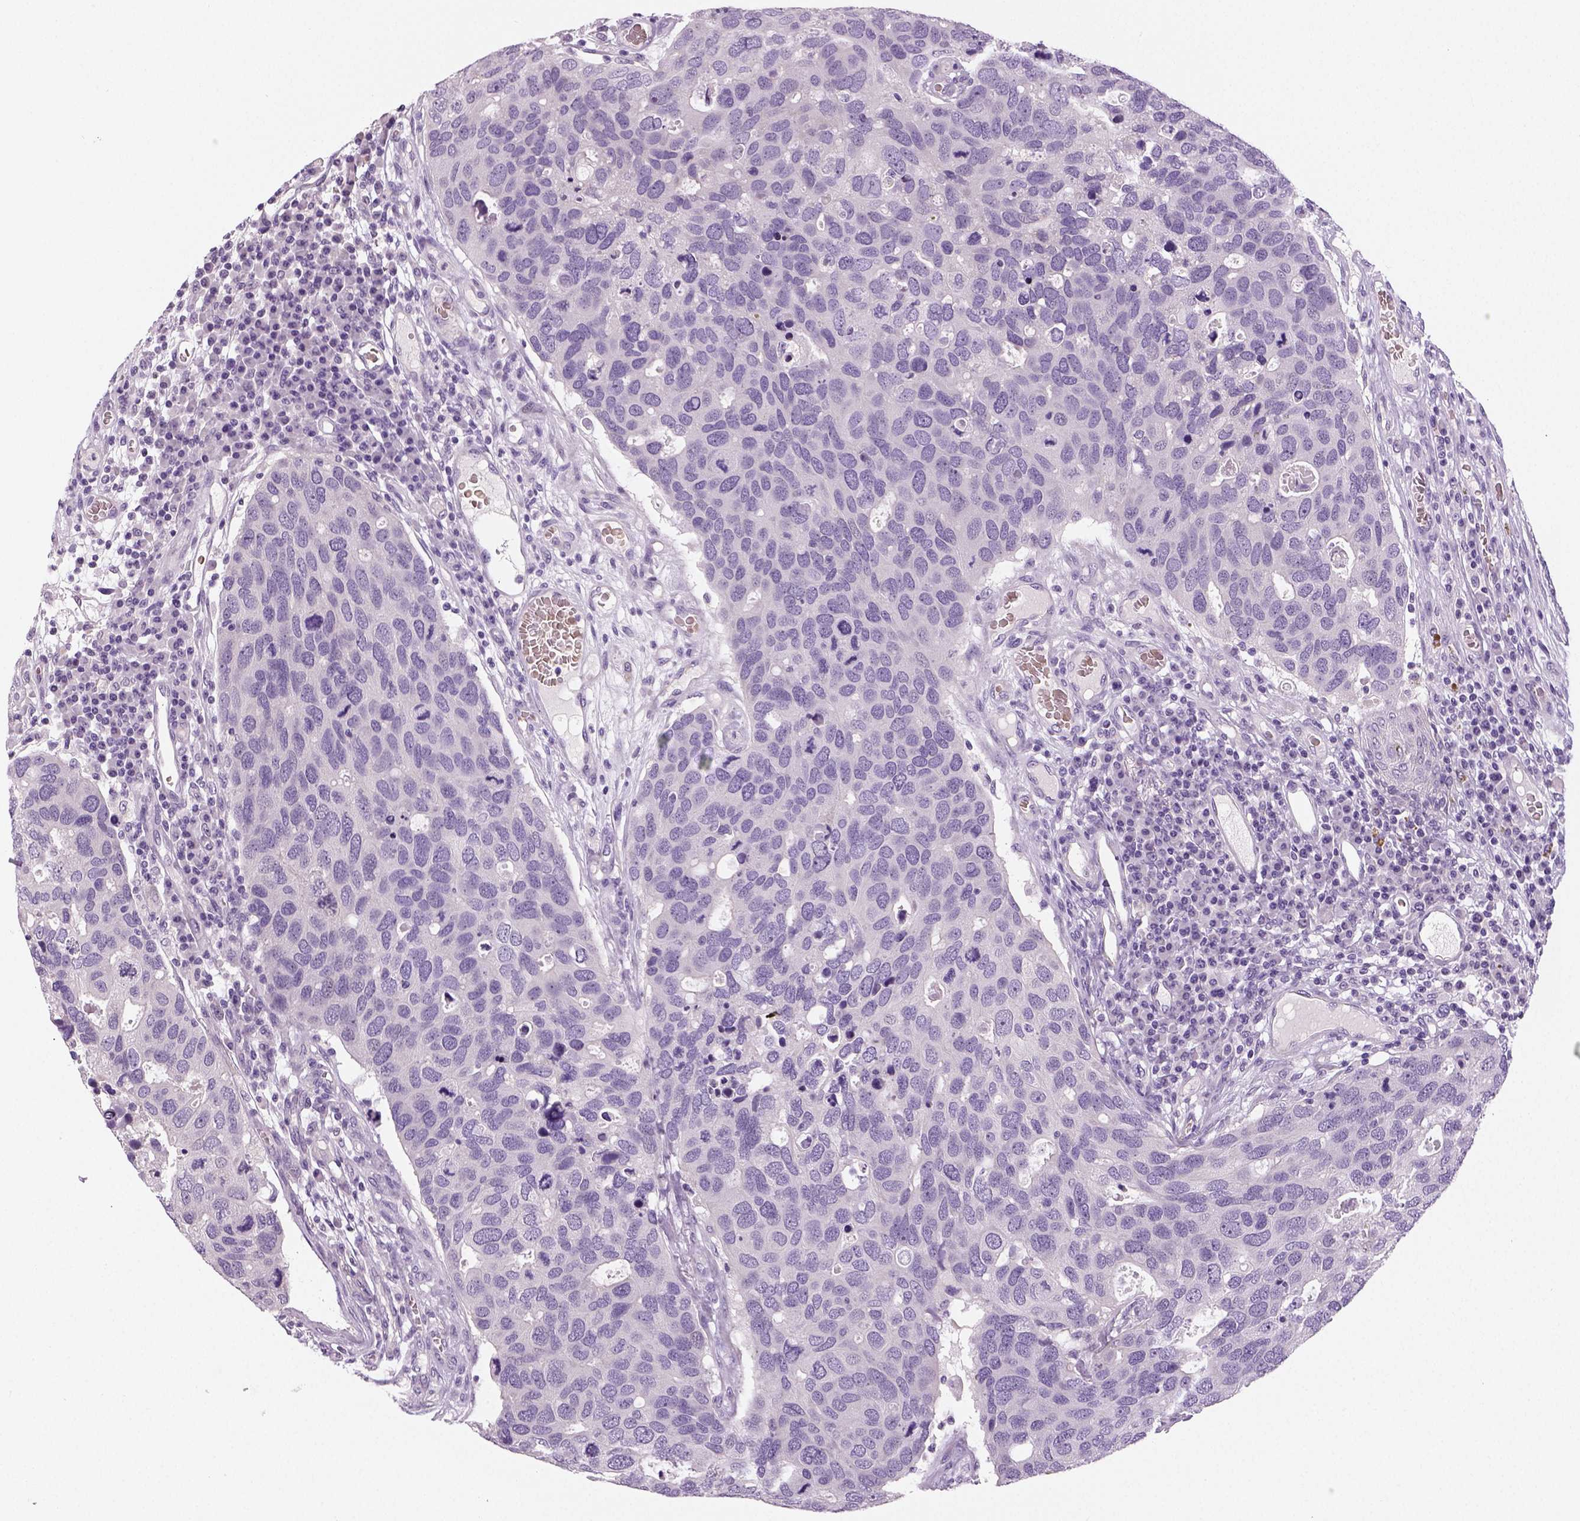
{"staining": {"intensity": "negative", "quantity": "none", "location": "none"}, "tissue": "breast cancer", "cell_type": "Tumor cells", "image_type": "cancer", "snomed": [{"axis": "morphology", "description": "Duct carcinoma"}, {"axis": "topography", "description": "Breast"}], "caption": "High magnification brightfield microscopy of breast cancer (intraductal carcinoma) stained with DAB (3,3'-diaminobenzidine) (brown) and counterstained with hematoxylin (blue): tumor cells show no significant positivity. Brightfield microscopy of IHC stained with DAB (3,3'-diaminobenzidine) (brown) and hematoxylin (blue), captured at high magnification.", "gene": "TSPAN7", "patient": {"sex": "female", "age": 83}}